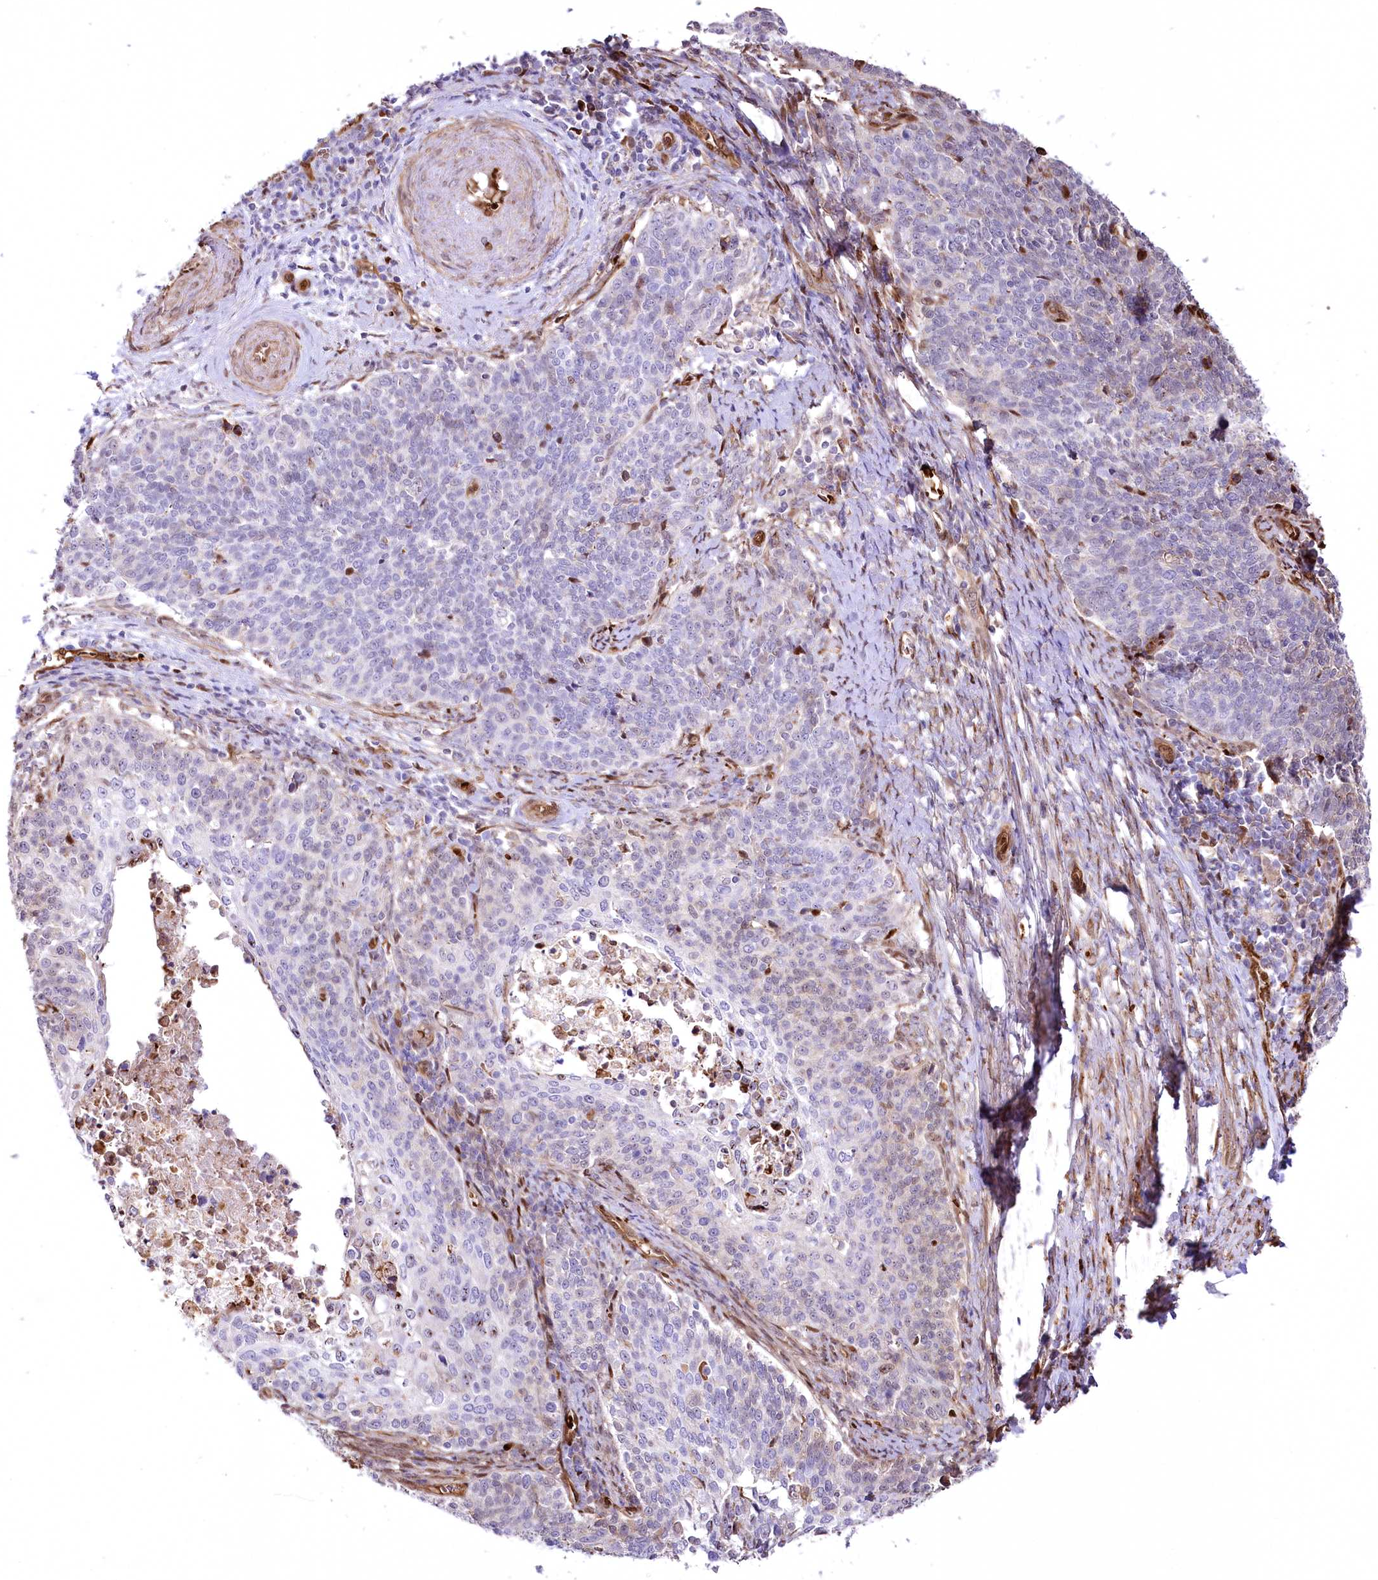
{"staining": {"intensity": "moderate", "quantity": "<25%", "location": "cytoplasmic/membranous"}, "tissue": "cervical cancer", "cell_type": "Tumor cells", "image_type": "cancer", "snomed": [{"axis": "morphology", "description": "Squamous cell carcinoma, NOS"}, {"axis": "topography", "description": "Cervix"}], "caption": "DAB immunohistochemical staining of human cervical squamous cell carcinoma exhibits moderate cytoplasmic/membranous protein expression in about <25% of tumor cells.", "gene": "PTMS", "patient": {"sex": "female", "age": 39}}